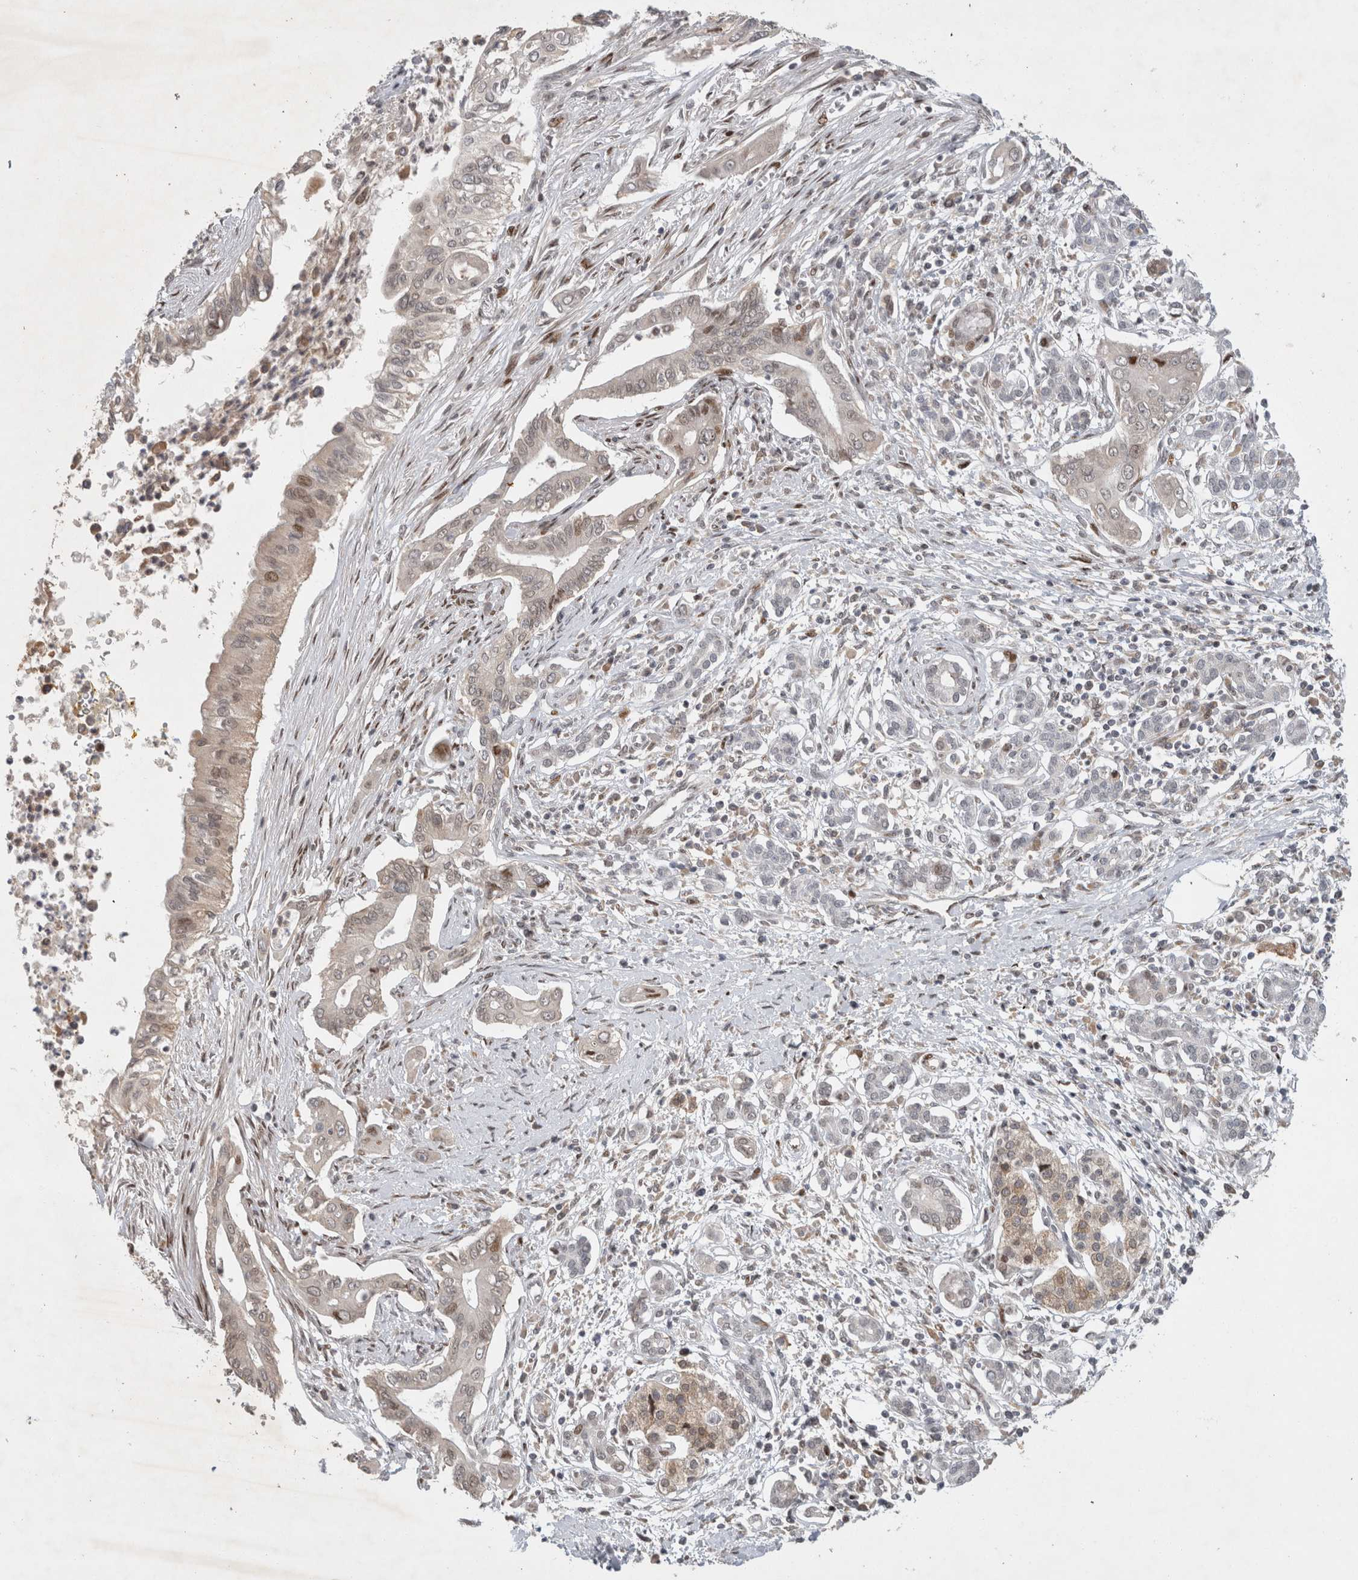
{"staining": {"intensity": "weak", "quantity": "<25%", "location": "nuclear"}, "tissue": "pancreatic cancer", "cell_type": "Tumor cells", "image_type": "cancer", "snomed": [{"axis": "morphology", "description": "Adenocarcinoma, NOS"}, {"axis": "topography", "description": "Pancreas"}], "caption": "Immunohistochemistry image of neoplastic tissue: human pancreatic cancer (adenocarcinoma) stained with DAB demonstrates no significant protein positivity in tumor cells.", "gene": "C8orf58", "patient": {"sex": "male", "age": 58}}